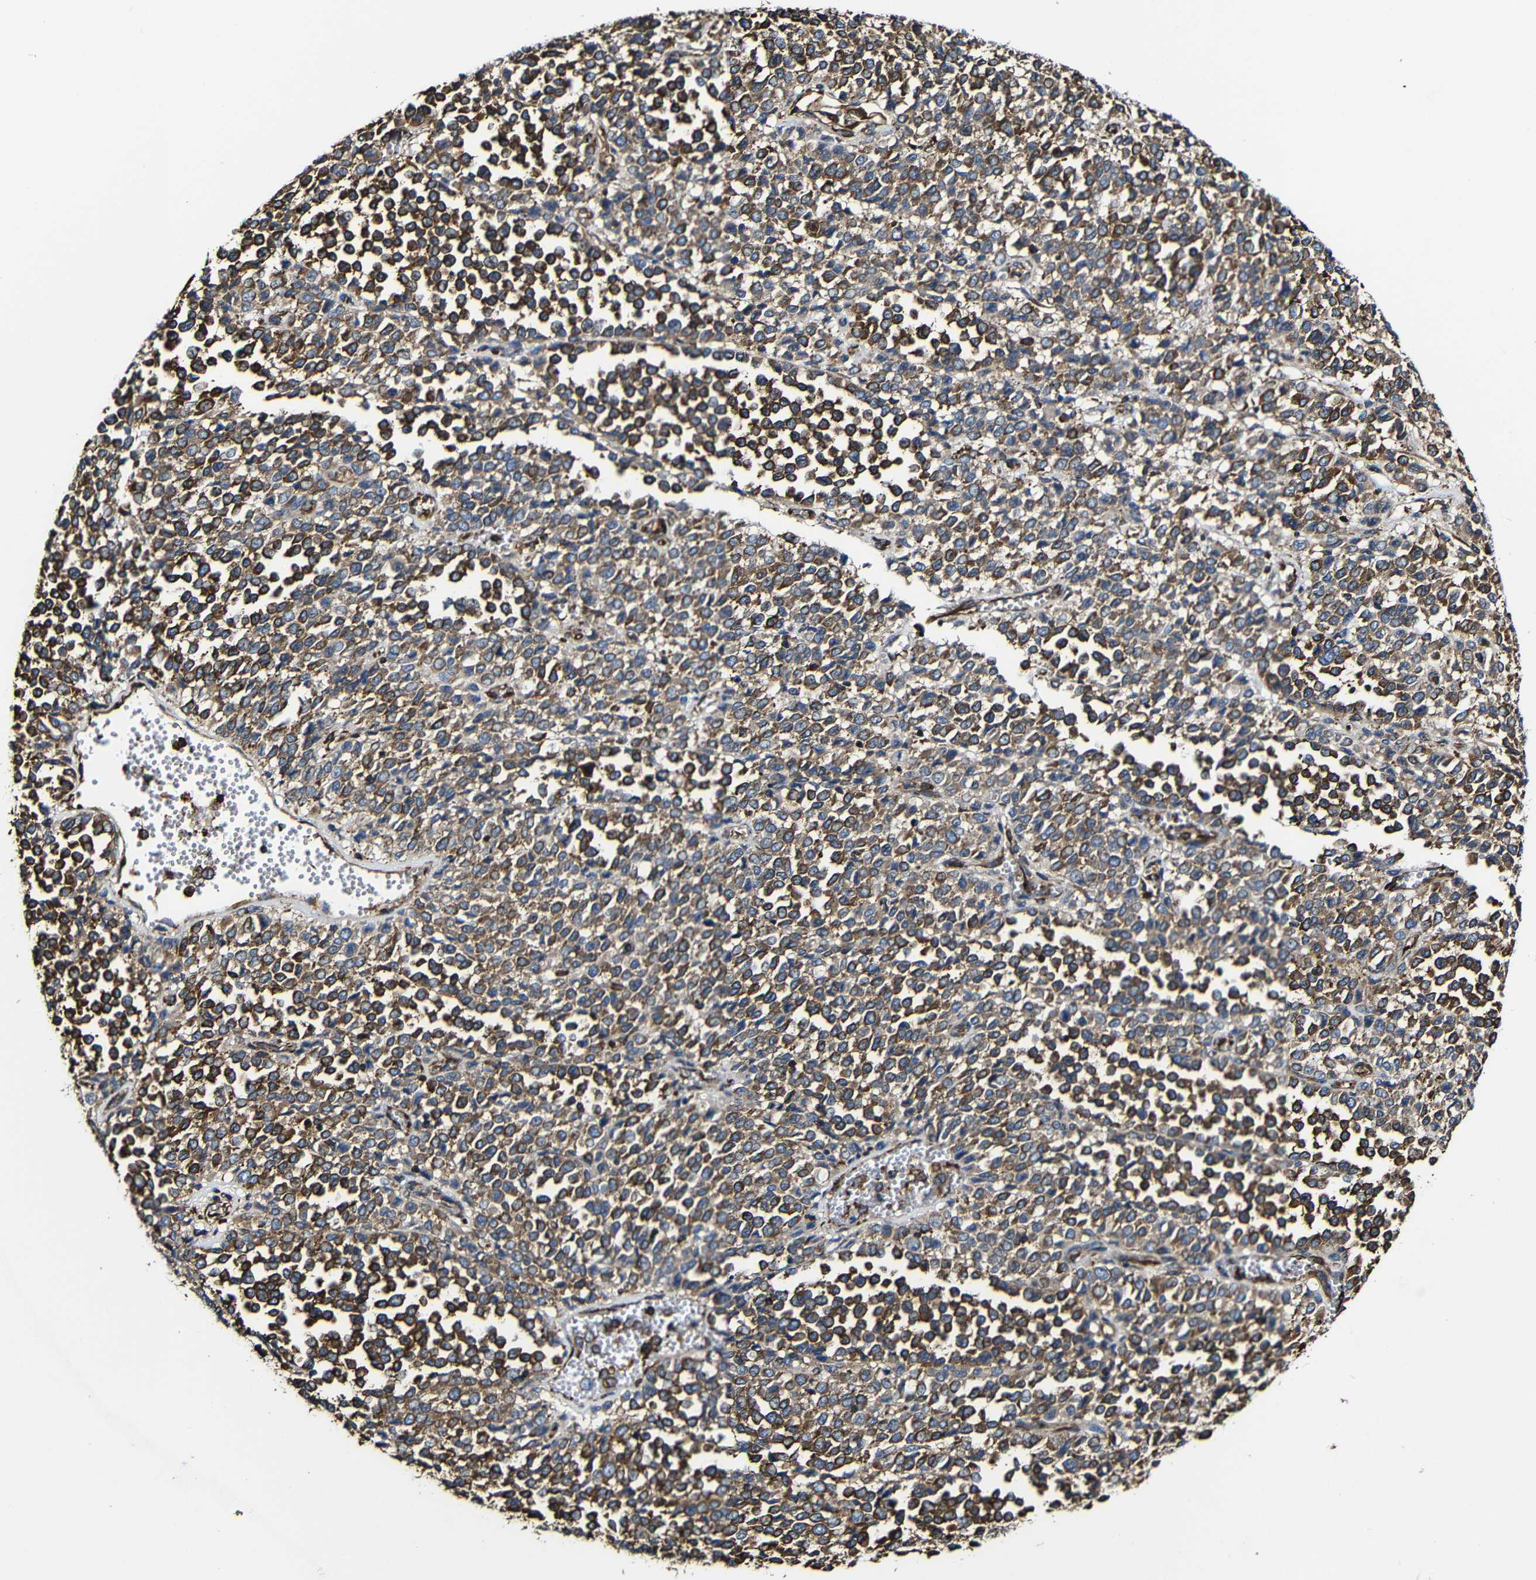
{"staining": {"intensity": "moderate", "quantity": ">75%", "location": "cytoplasmic/membranous"}, "tissue": "melanoma", "cell_type": "Tumor cells", "image_type": "cancer", "snomed": [{"axis": "morphology", "description": "Malignant melanoma, Metastatic site"}, {"axis": "topography", "description": "Pancreas"}], "caption": "Melanoma stained with immunohistochemistry (IHC) demonstrates moderate cytoplasmic/membranous staining in about >75% of tumor cells. (IHC, brightfield microscopy, high magnification).", "gene": "MSN", "patient": {"sex": "female", "age": 30}}